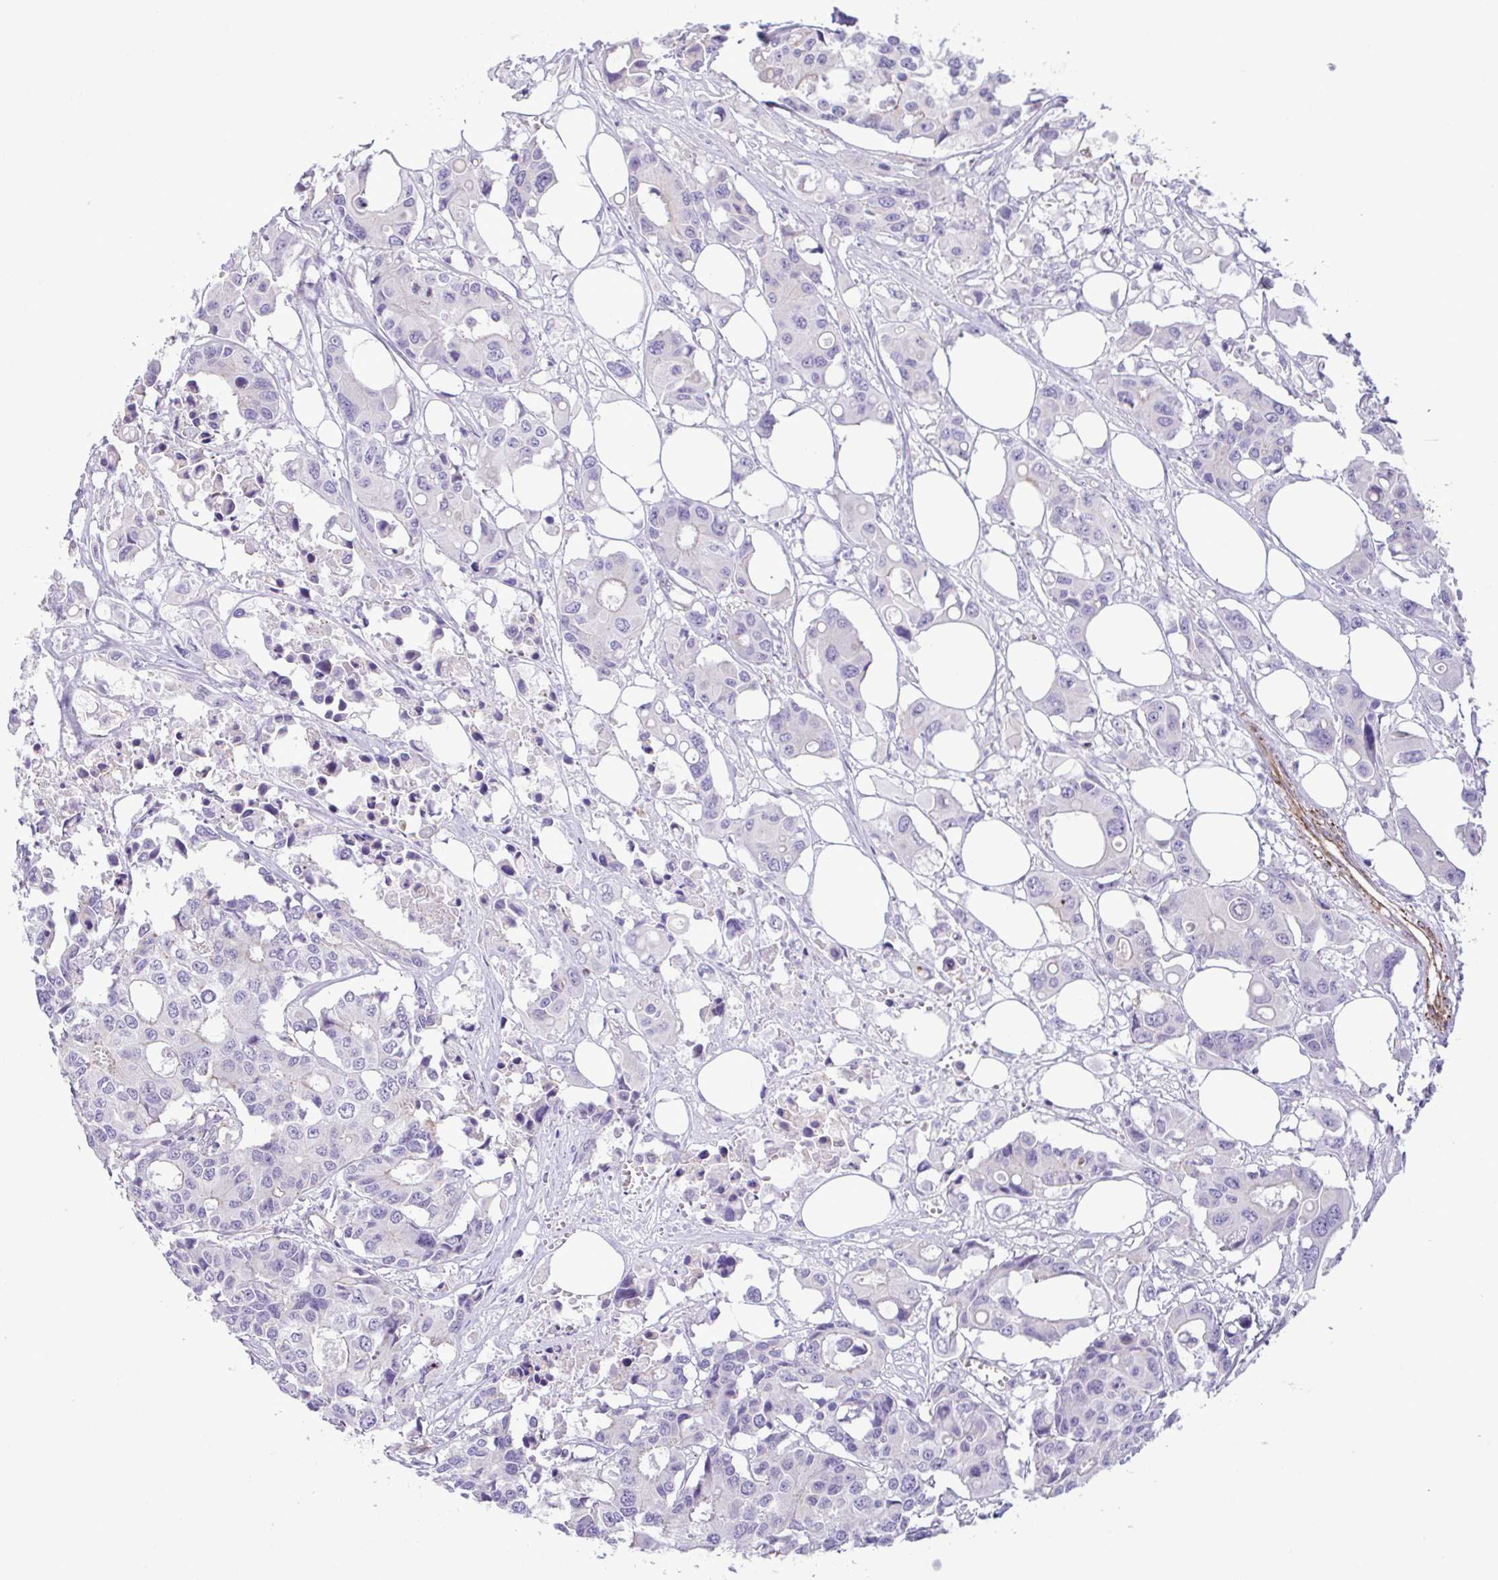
{"staining": {"intensity": "negative", "quantity": "none", "location": "none"}, "tissue": "colorectal cancer", "cell_type": "Tumor cells", "image_type": "cancer", "snomed": [{"axis": "morphology", "description": "Adenocarcinoma, NOS"}, {"axis": "topography", "description": "Colon"}], "caption": "Protein analysis of colorectal adenocarcinoma displays no significant expression in tumor cells. The staining is performed using DAB brown chromogen with nuclei counter-stained in using hematoxylin.", "gene": "SYNPO2L", "patient": {"sex": "male", "age": 77}}